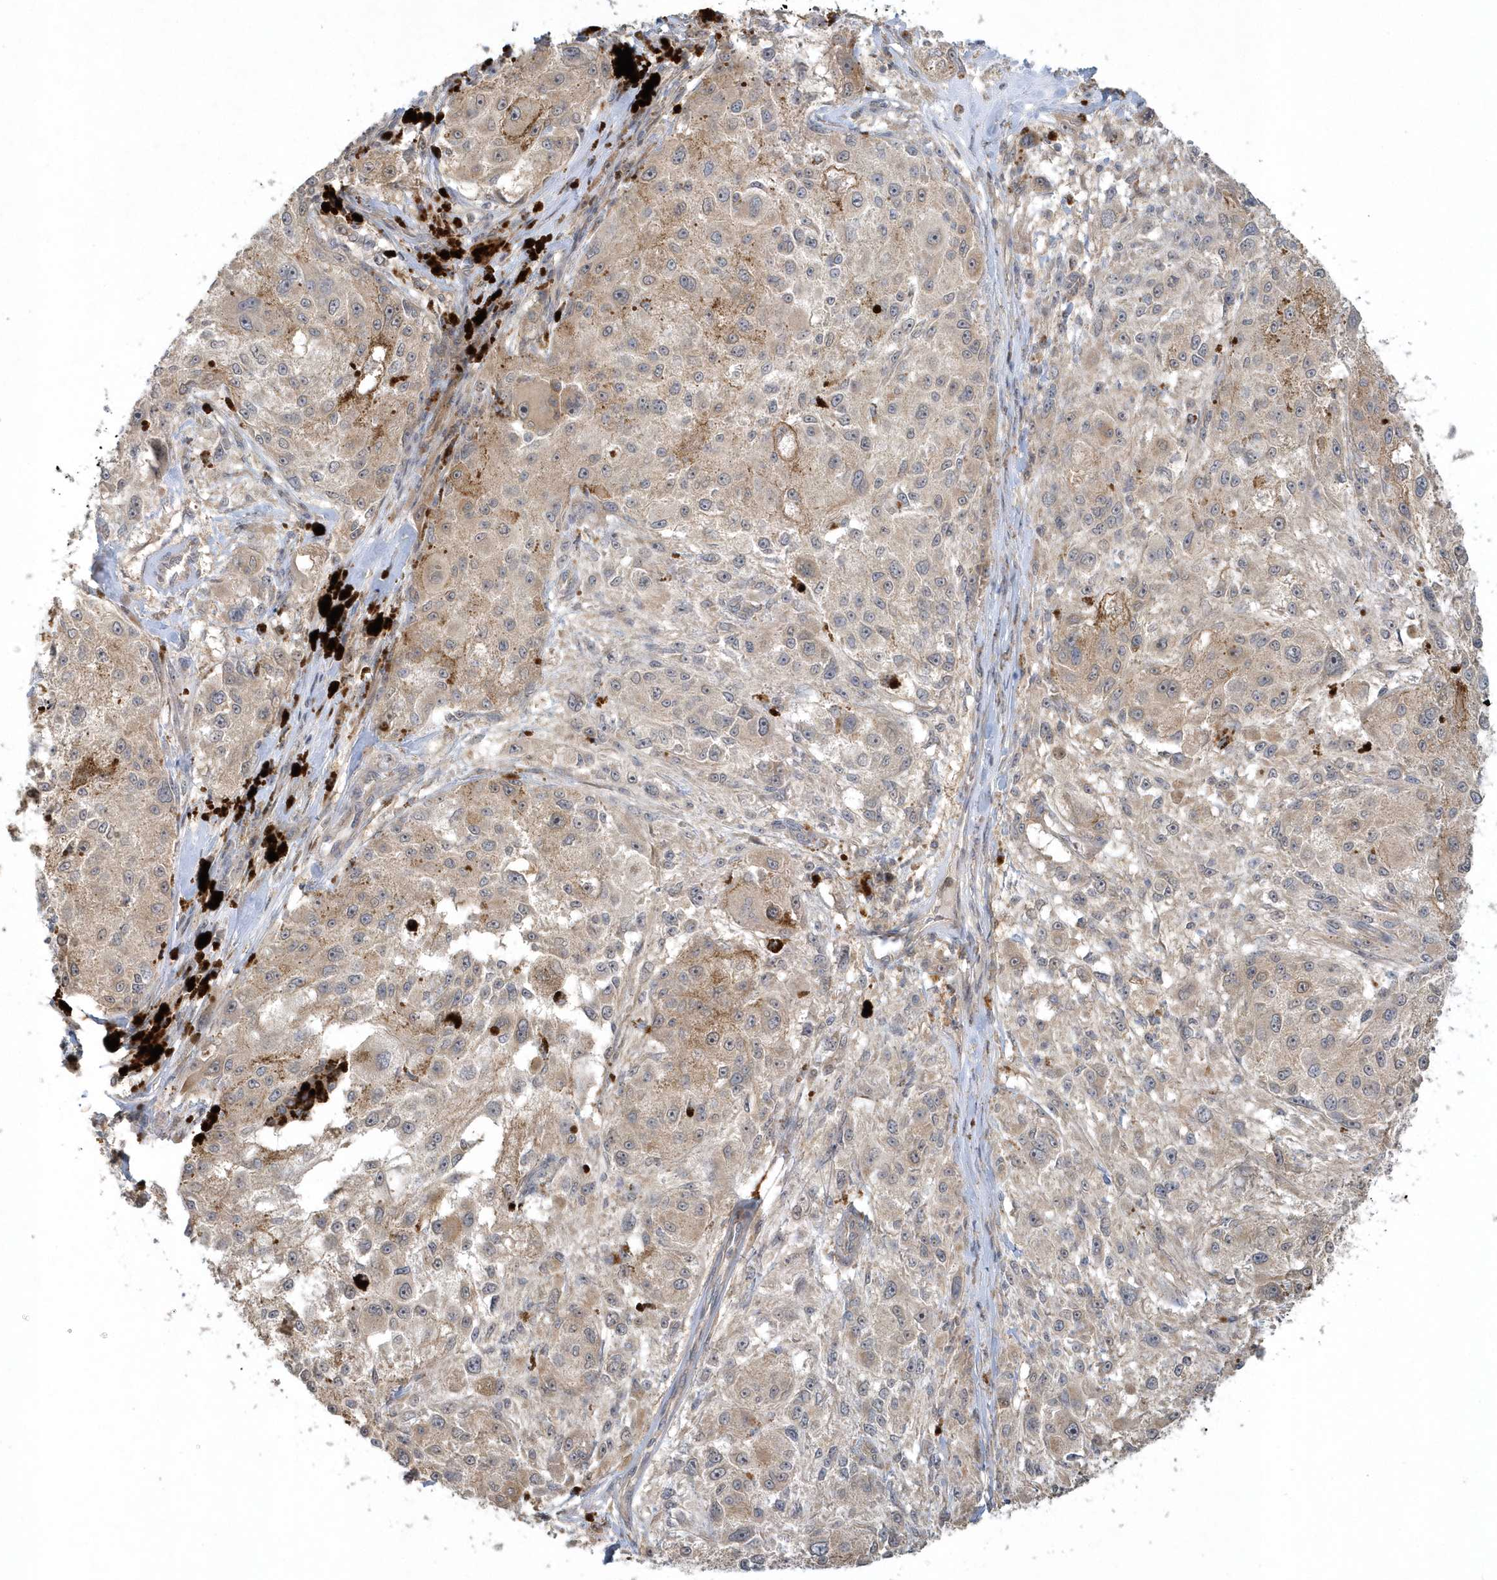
{"staining": {"intensity": "weak", "quantity": "25%-75%", "location": "cytoplasmic/membranous"}, "tissue": "melanoma", "cell_type": "Tumor cells", "image_type": "cancer", "snomed": [{"axis": "morphology", "description": "Necrosis, NOS"}, {"axis": "morphology", "description": "Malignant melanoma, NOS"}, {"axis": "topography", "description": "Skin"}], "caption": "Protein analysis of melanoma tissue displays weak cytoplasmic/membranous staining in approximately 25%-75% of tumor cells.", "gene": "THG1L", "patient": {"sex": "female", "age": 87}}